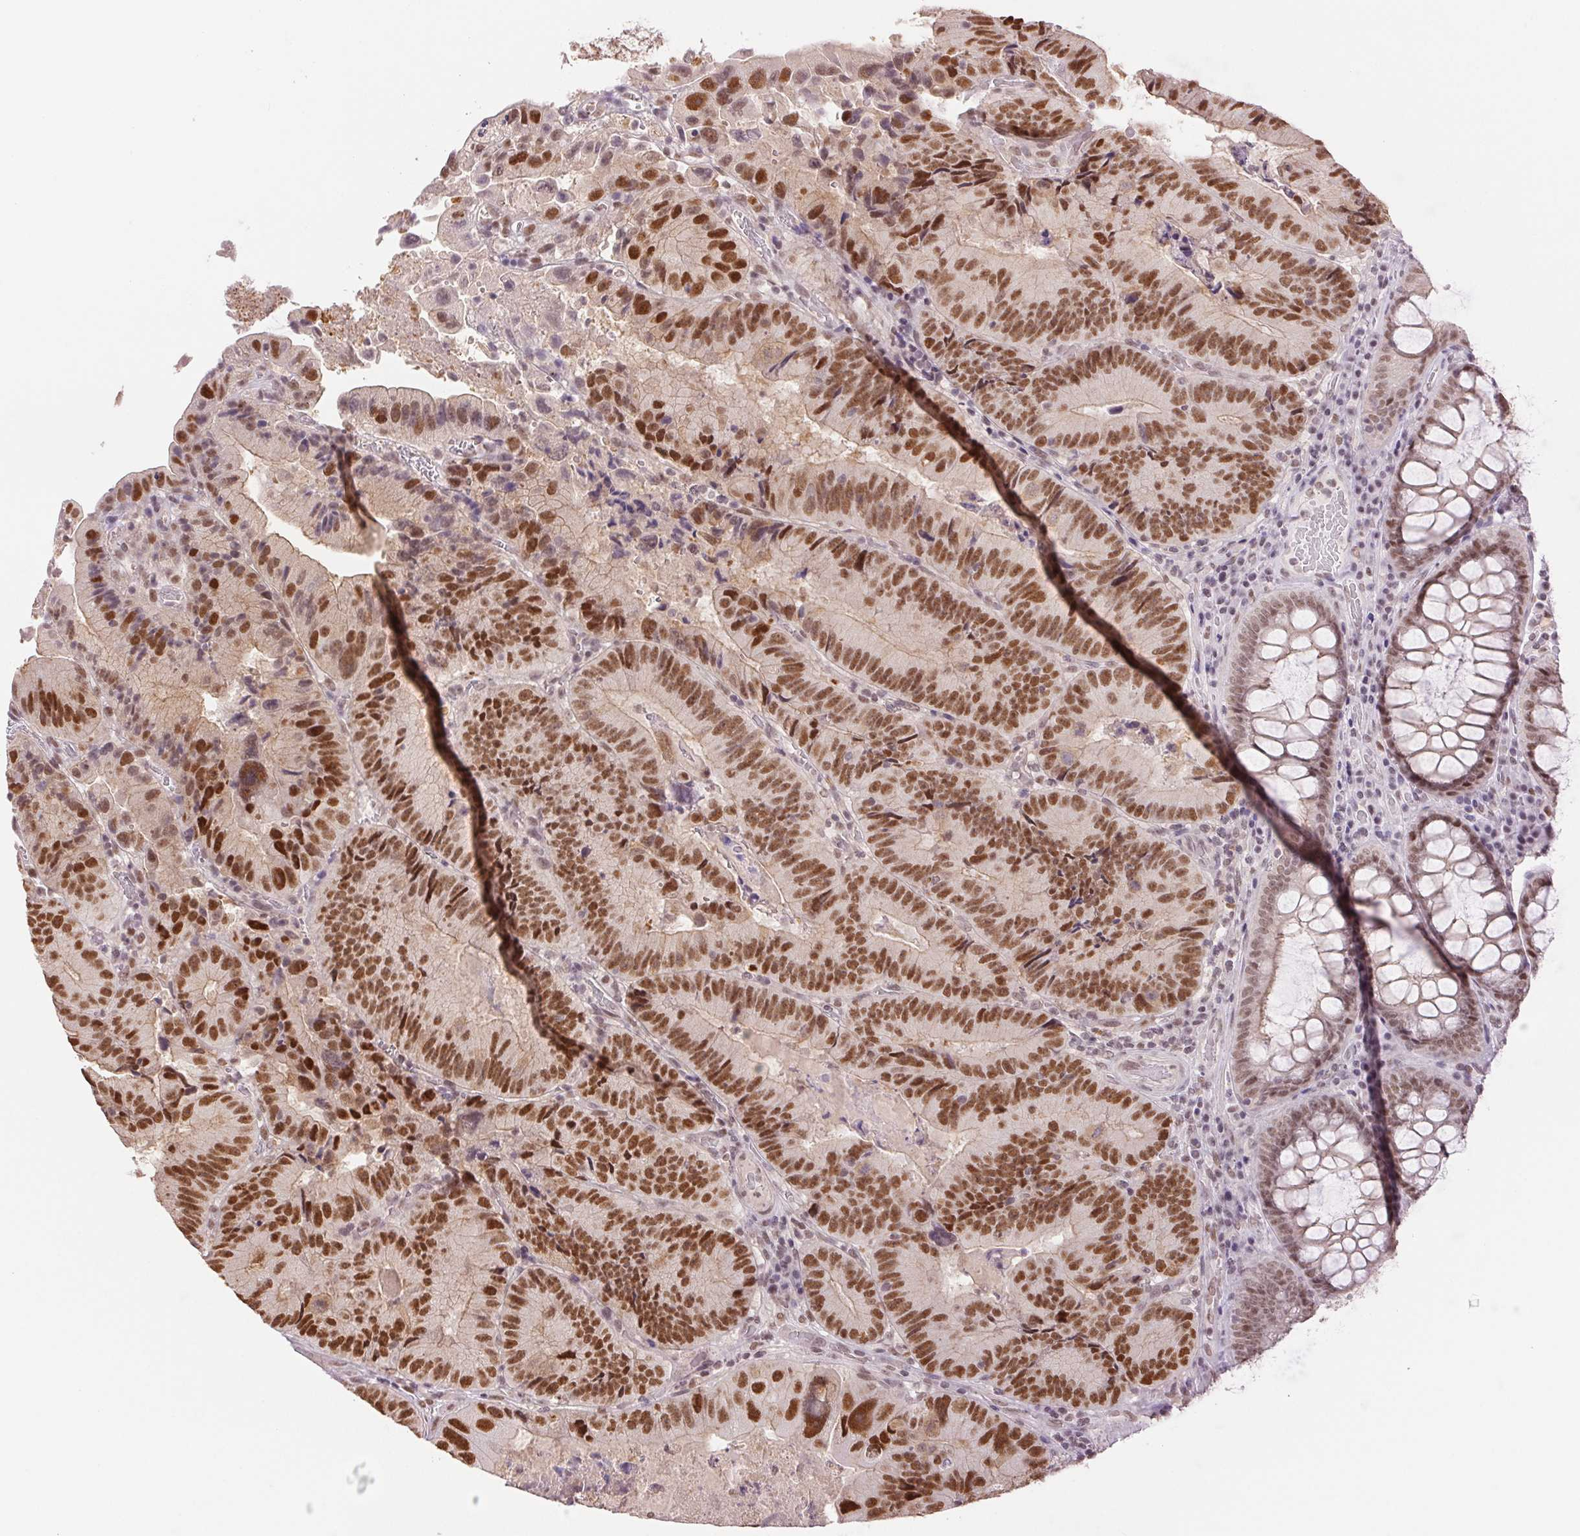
{"staining": {"intensity": "strong", "quantity": ">75%", "location": "nuclear"}, "tissue": "colorectal cancer", "cell_type": "Tumor cells", "image_type": "cancer", "snomed": [{"axis": "morphology", "description": "Adenocarcinoma, NOS"}, {"axis": "topography", "description": "Colon"}], "caption": "Immunohistochemistry (IHC) micrograph of neoplastic tissue: colorectal cancer (adenocarcinoma) stained using immunohistochemistry displays high levels of strong protein expression localized specifically in the nuclear of tumor cells, appearing as a nuclear brown color.", "gene": "RPRD1B", "patient": {"sex": "female", "age": 86}}